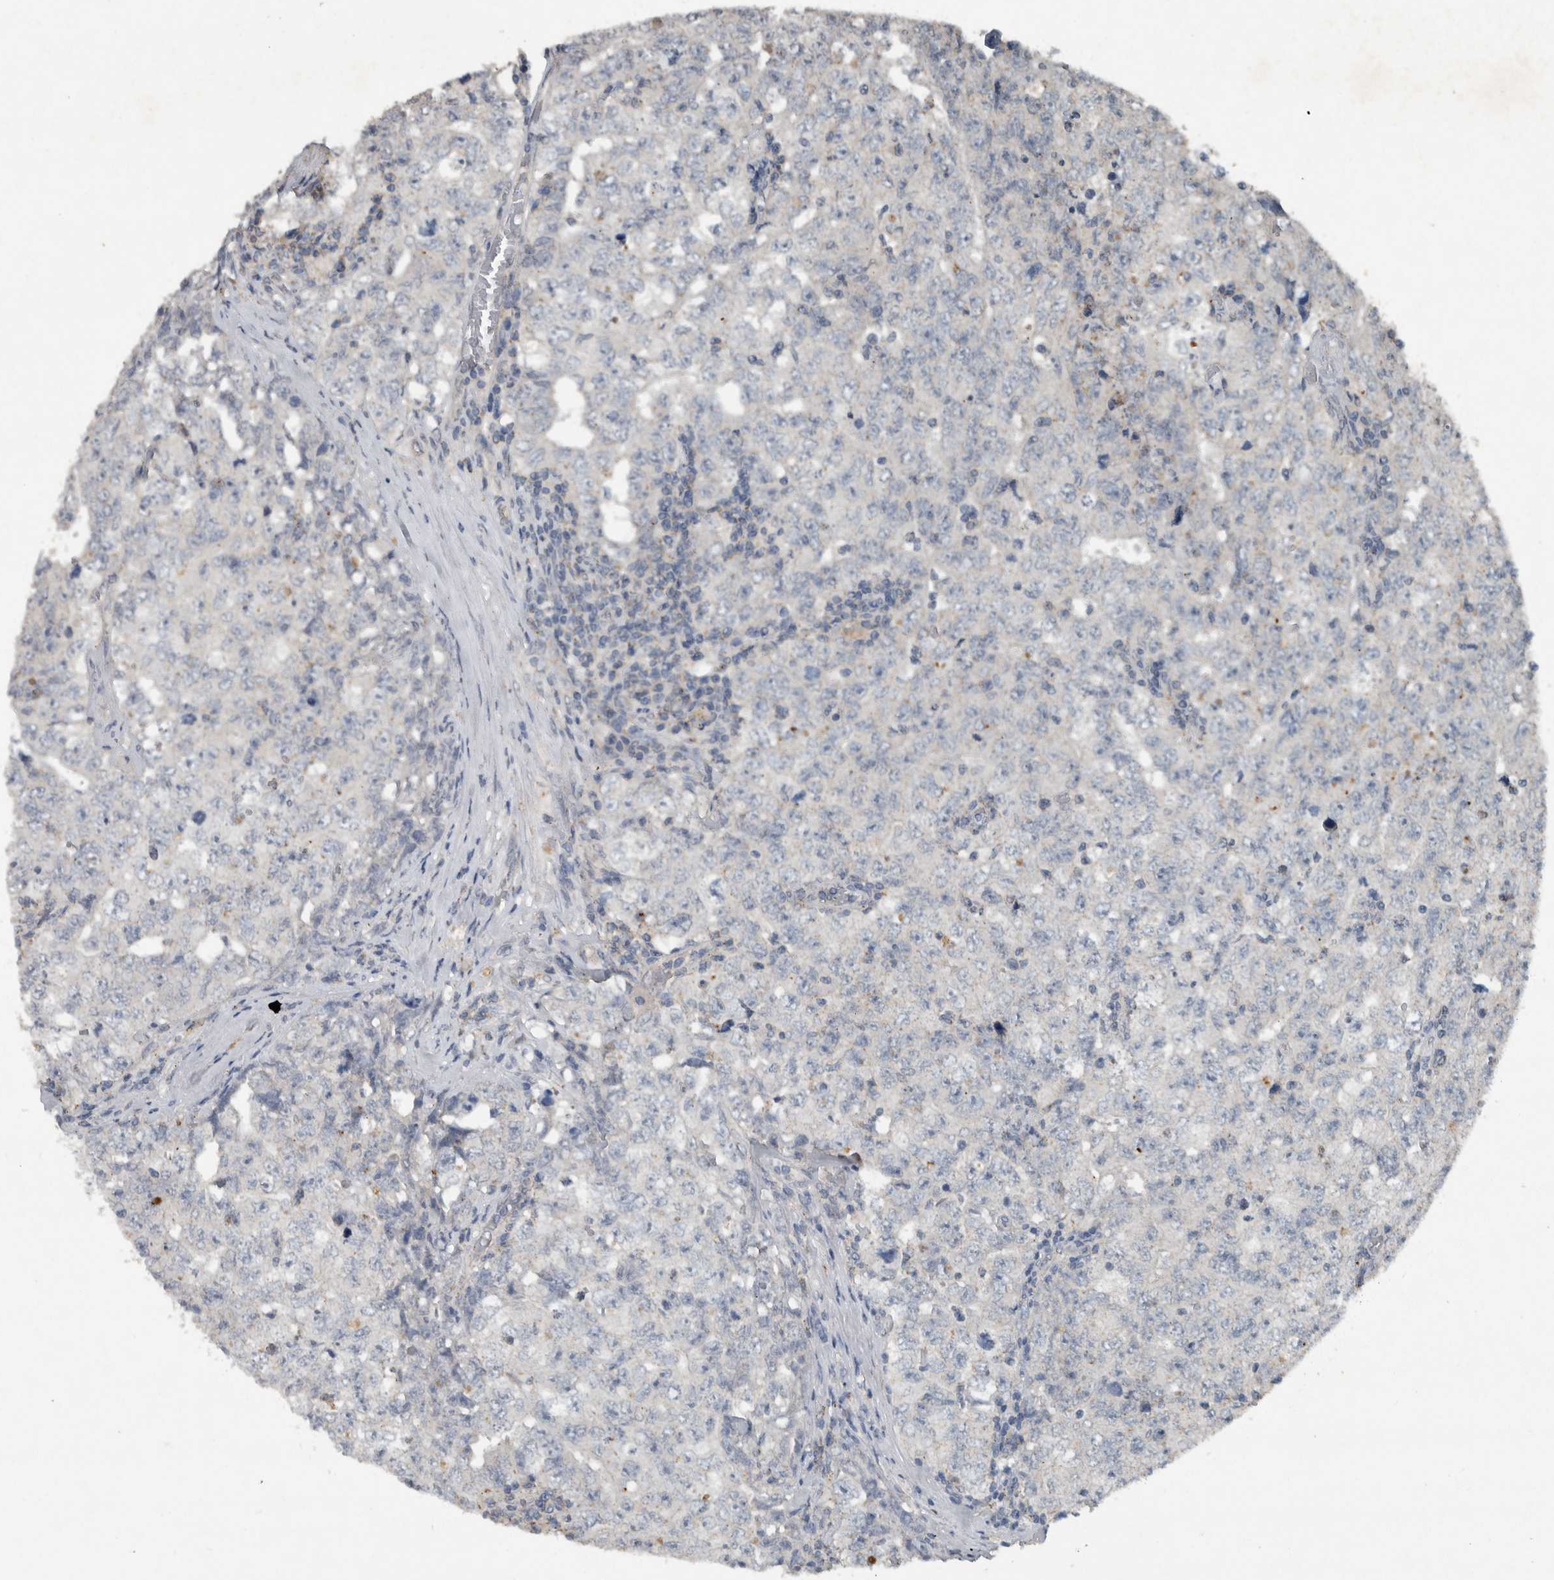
{"staining": {"intensity": "negative", "quantity": "none", "location": "none"}, "tissue": "testis cancer", "cell_type": "Tumor cells", "image_type": "cancer", "snomed": [{"axis": "morphology", "description": "Carcinoma, Embryonal, NOS"}, {"axis": "topography", "description": "Testis"}], "caption": "Tumor cells show no significant positivity in testis cancer. The staining was performed using DAB to visualize the protein expression in brown, while the nuclei were stained in blue with hematoxylin (Magnification: 20x).", "gene": "IL20", "patient": {"sex": "male", "age": 26}}